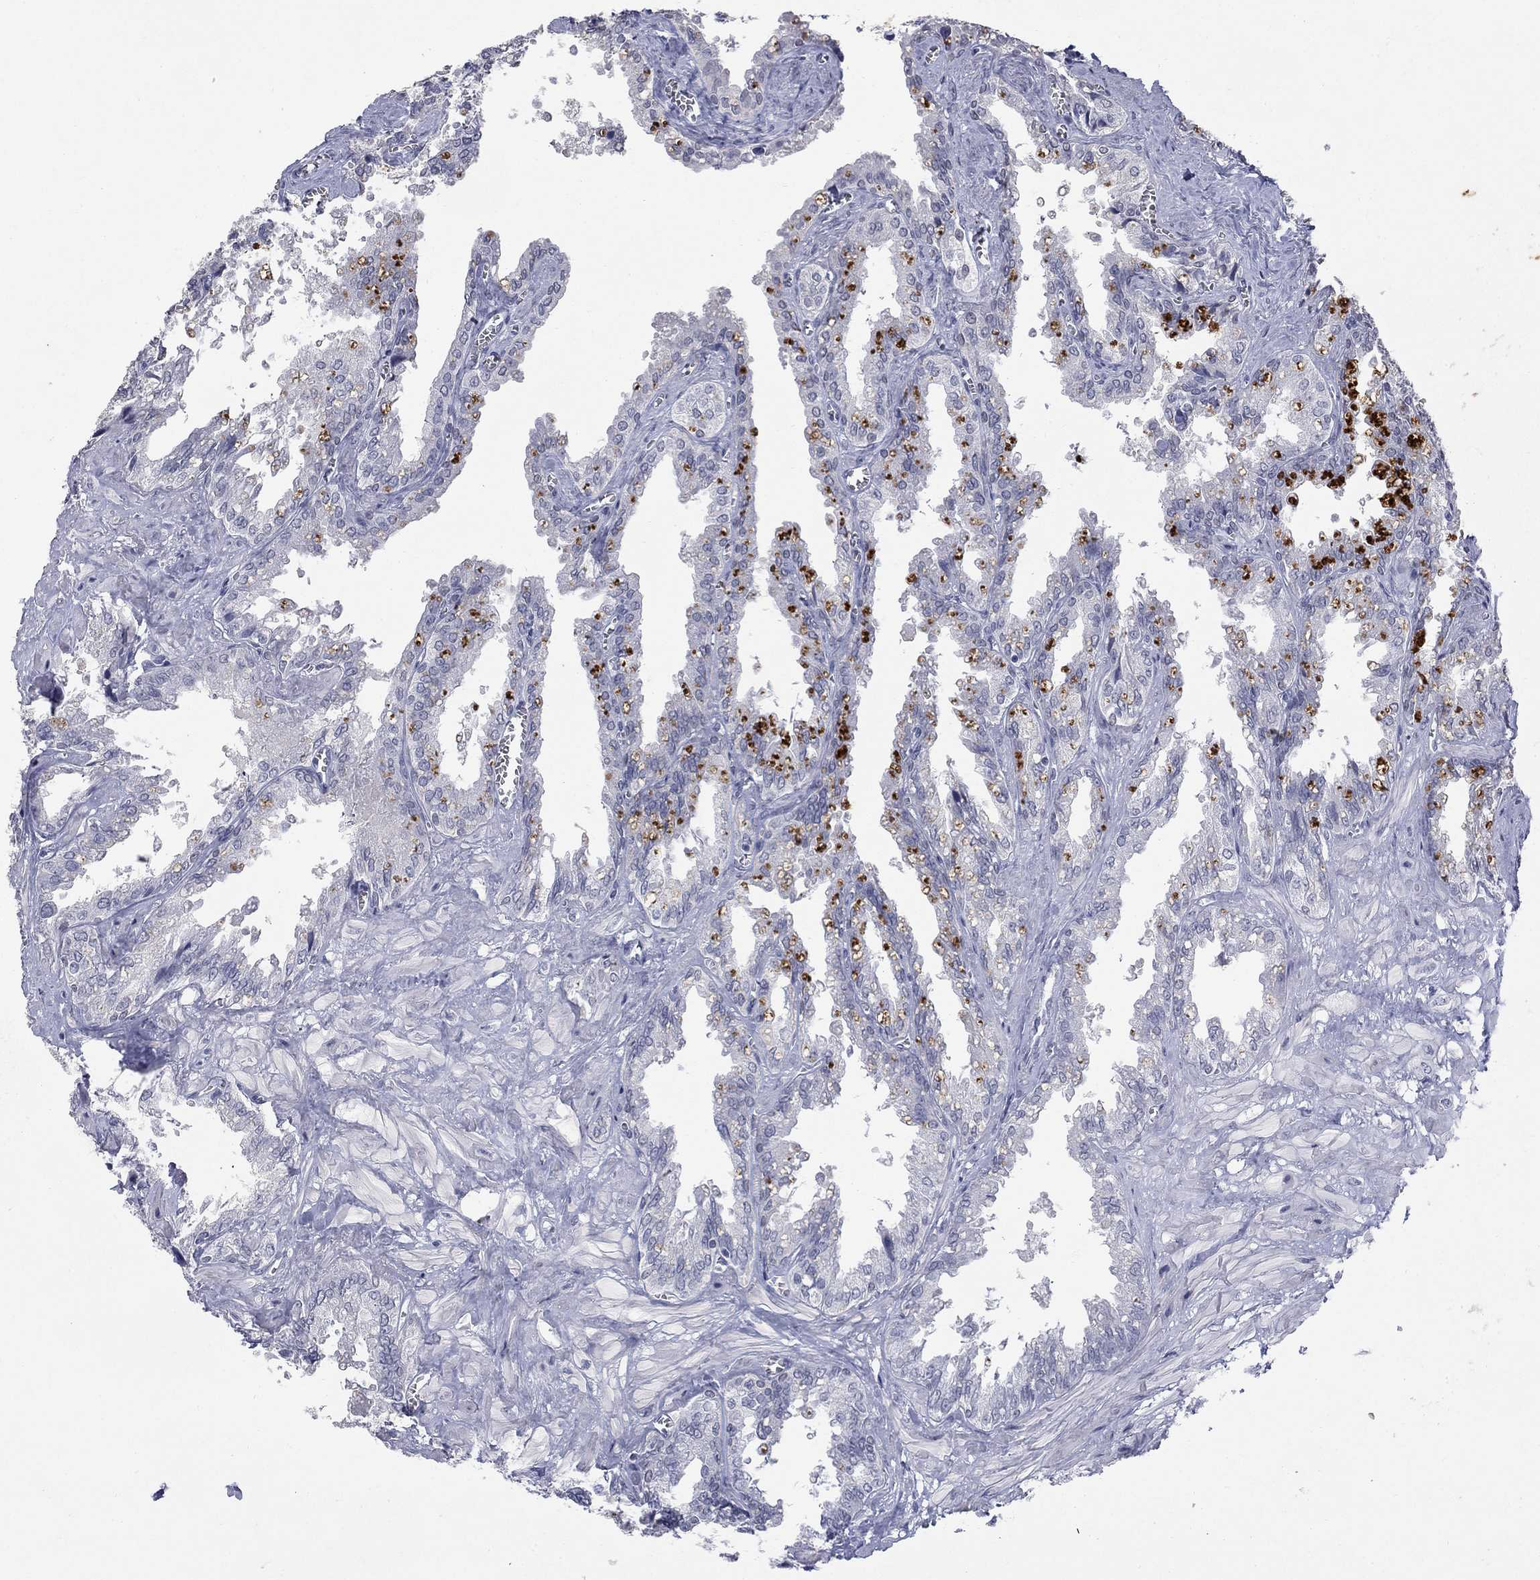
{"staining": {"intensity": "negative", "quantity": "none", "location": "none"}, "tissue": "seminal vesicle", "cell_type": "Glandular cells", "image_type": "normal", "snomed": [{"axis": "morphology", "description": "Normal tissue, NOS"}, {"axis": "topography", "description": "Seminal veicle"}], "caption": "This is an IHC photomicrograph of benign human seminal vesicle. There is no staining in glandular cells.", "gene": "SLC51A", "patient": {"sex": "male", "age": 67}}